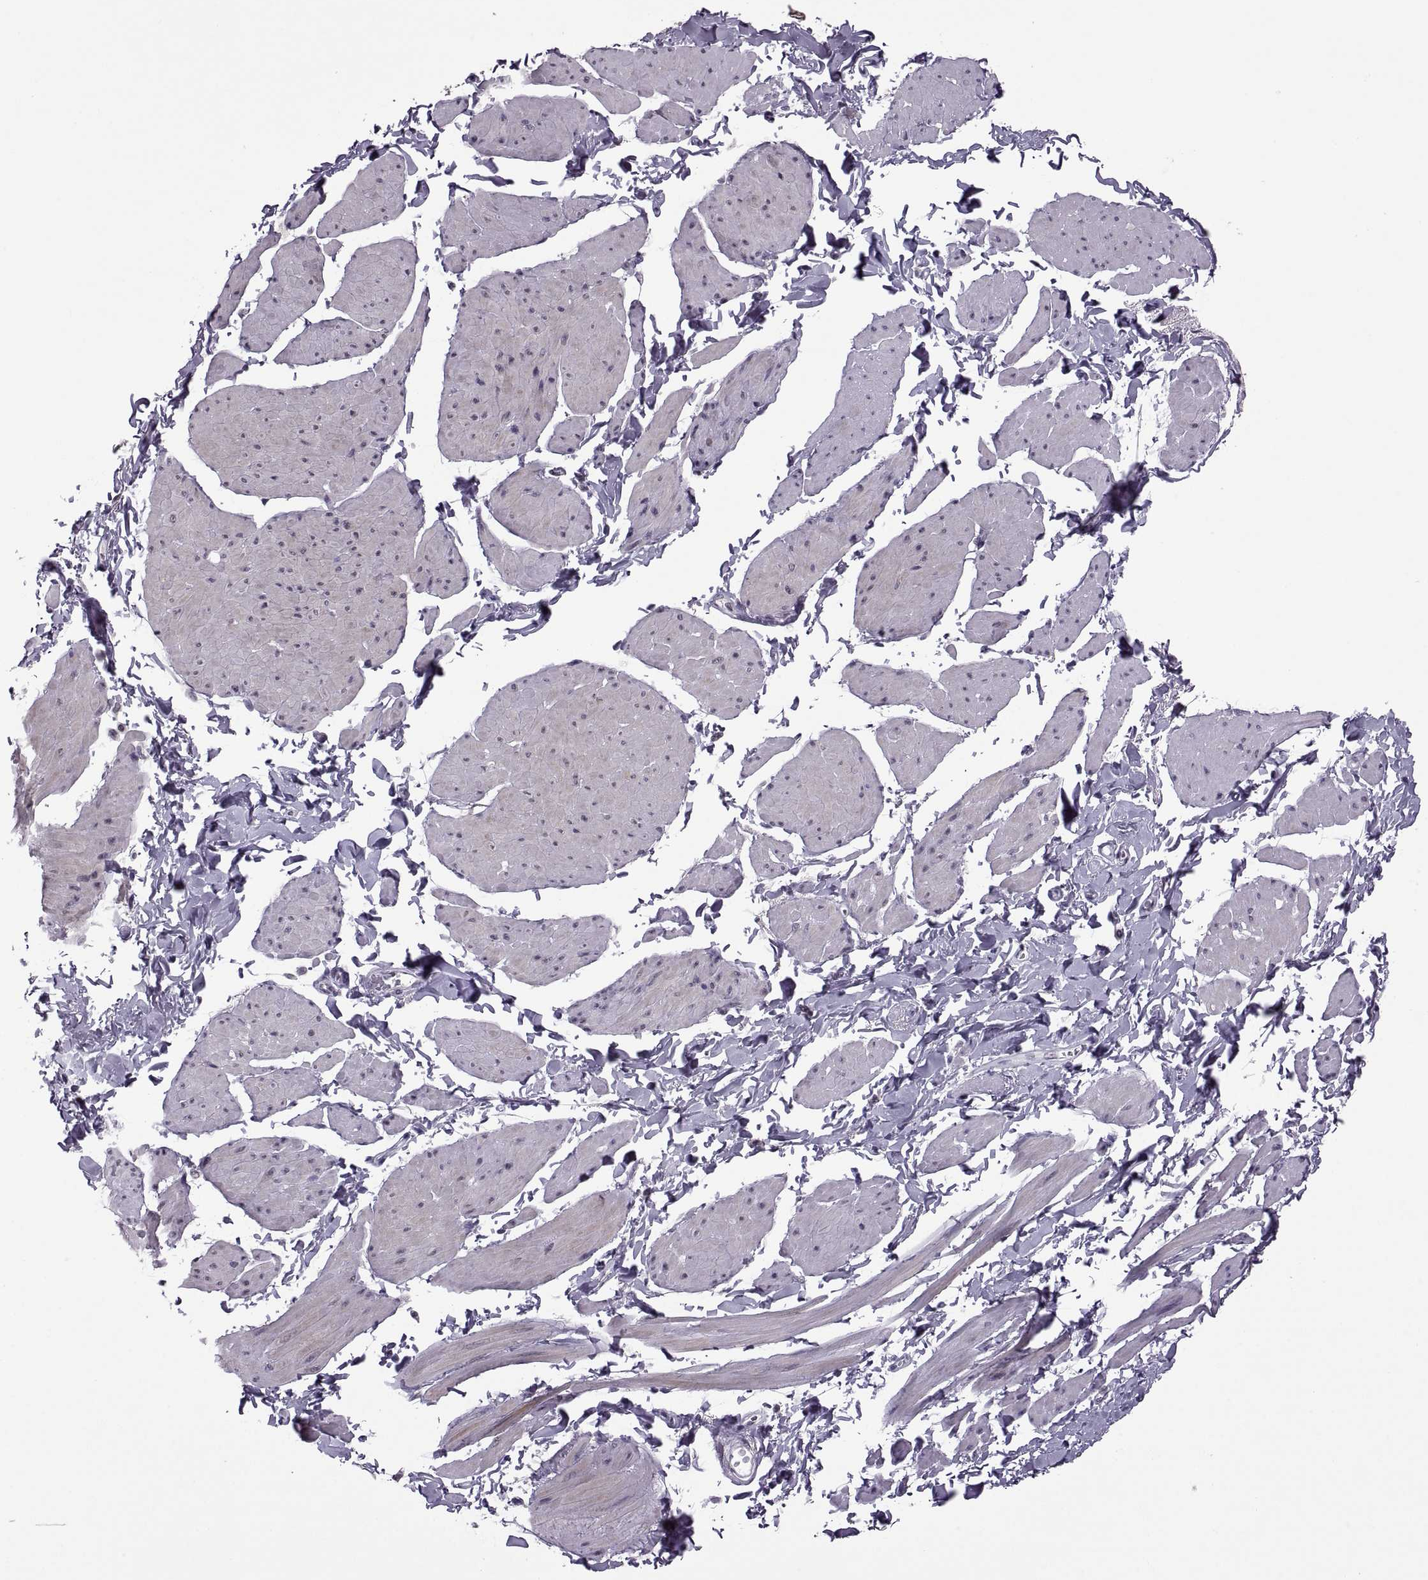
{"staining": {"intensity": "negative", "quantity": "none", "location": "none"}, "tissue": "smooth muscle", "cell_type": "Smooth muscle cells", "image_type": "normal", "snomed": [{"axis": "morphology", "description": "Normal tissue, NOS"}, {"axis": "topography", "description": "Adipose tissue"}, {"axis": "topography", "description": "Smooth muscle"}, {"axis": "topography", "description": "Peripheral nerve tissue"}], "caption": "IHC histopathology image of normal human smooth muscle stained for a protein (brown), which exhibits no positivity in smooth muscle cells. Nuclei are stained in blue.", "gene": "OTP", "patient": {"sex": "male", "age": 83}}